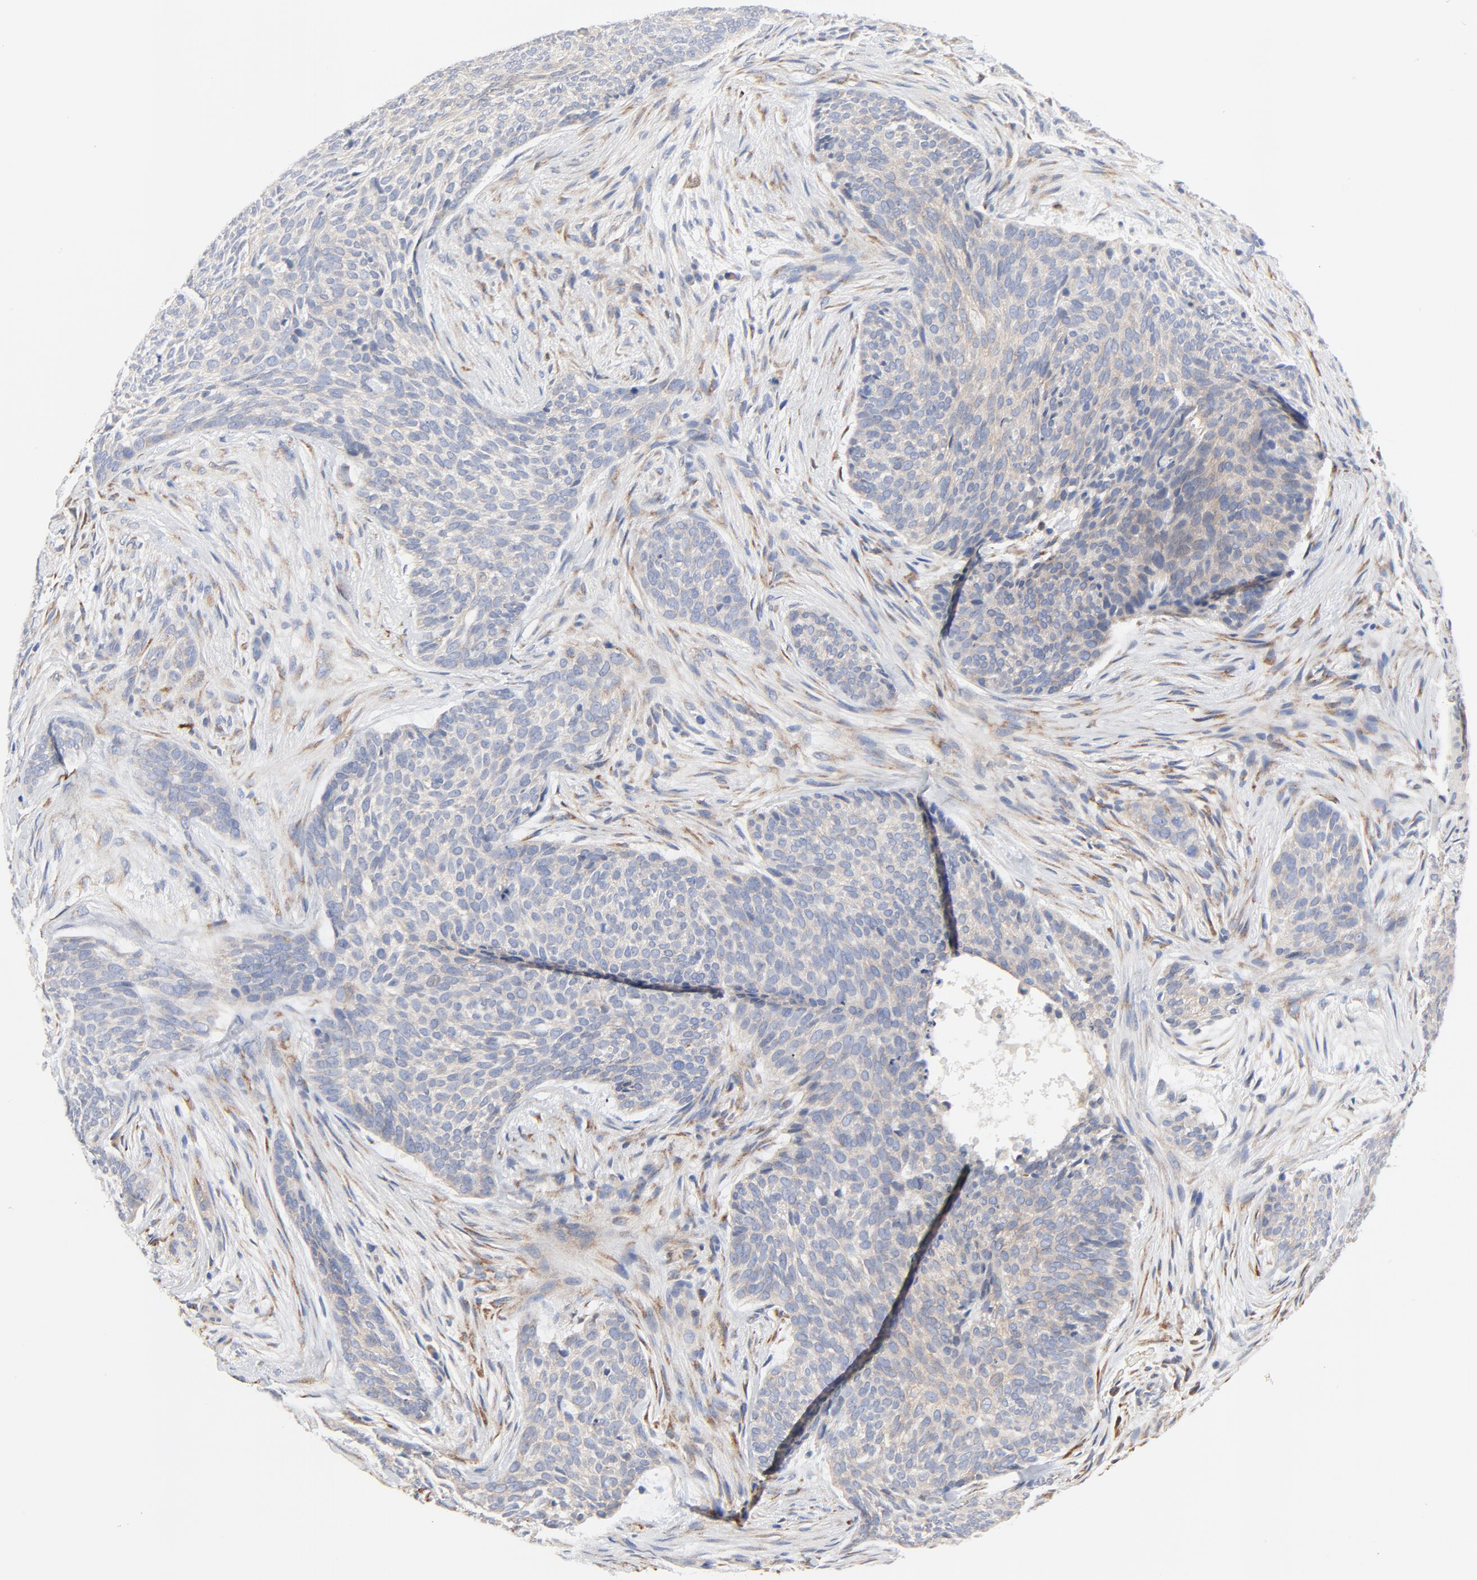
{"staining": {"intensity": "weak", "quantity": "25%-75%", "location": "cytoplasmic/membranous"}, "tissue": "skin cancer", "cell_type": "Tumor cells", "image_type": "cancer", "snomed": [{"axis": "morphology", "description": "Basal cell carcinoma"}, {"axis": "topography", "description": "Skin"}], "caption": "Tumor cells exhibit weak cytoplasmic/membranous expression in about 25%-75% of cells in skin cancer.", "gene": "VAV2", "patient": {"sex": "male", "age": 91}}